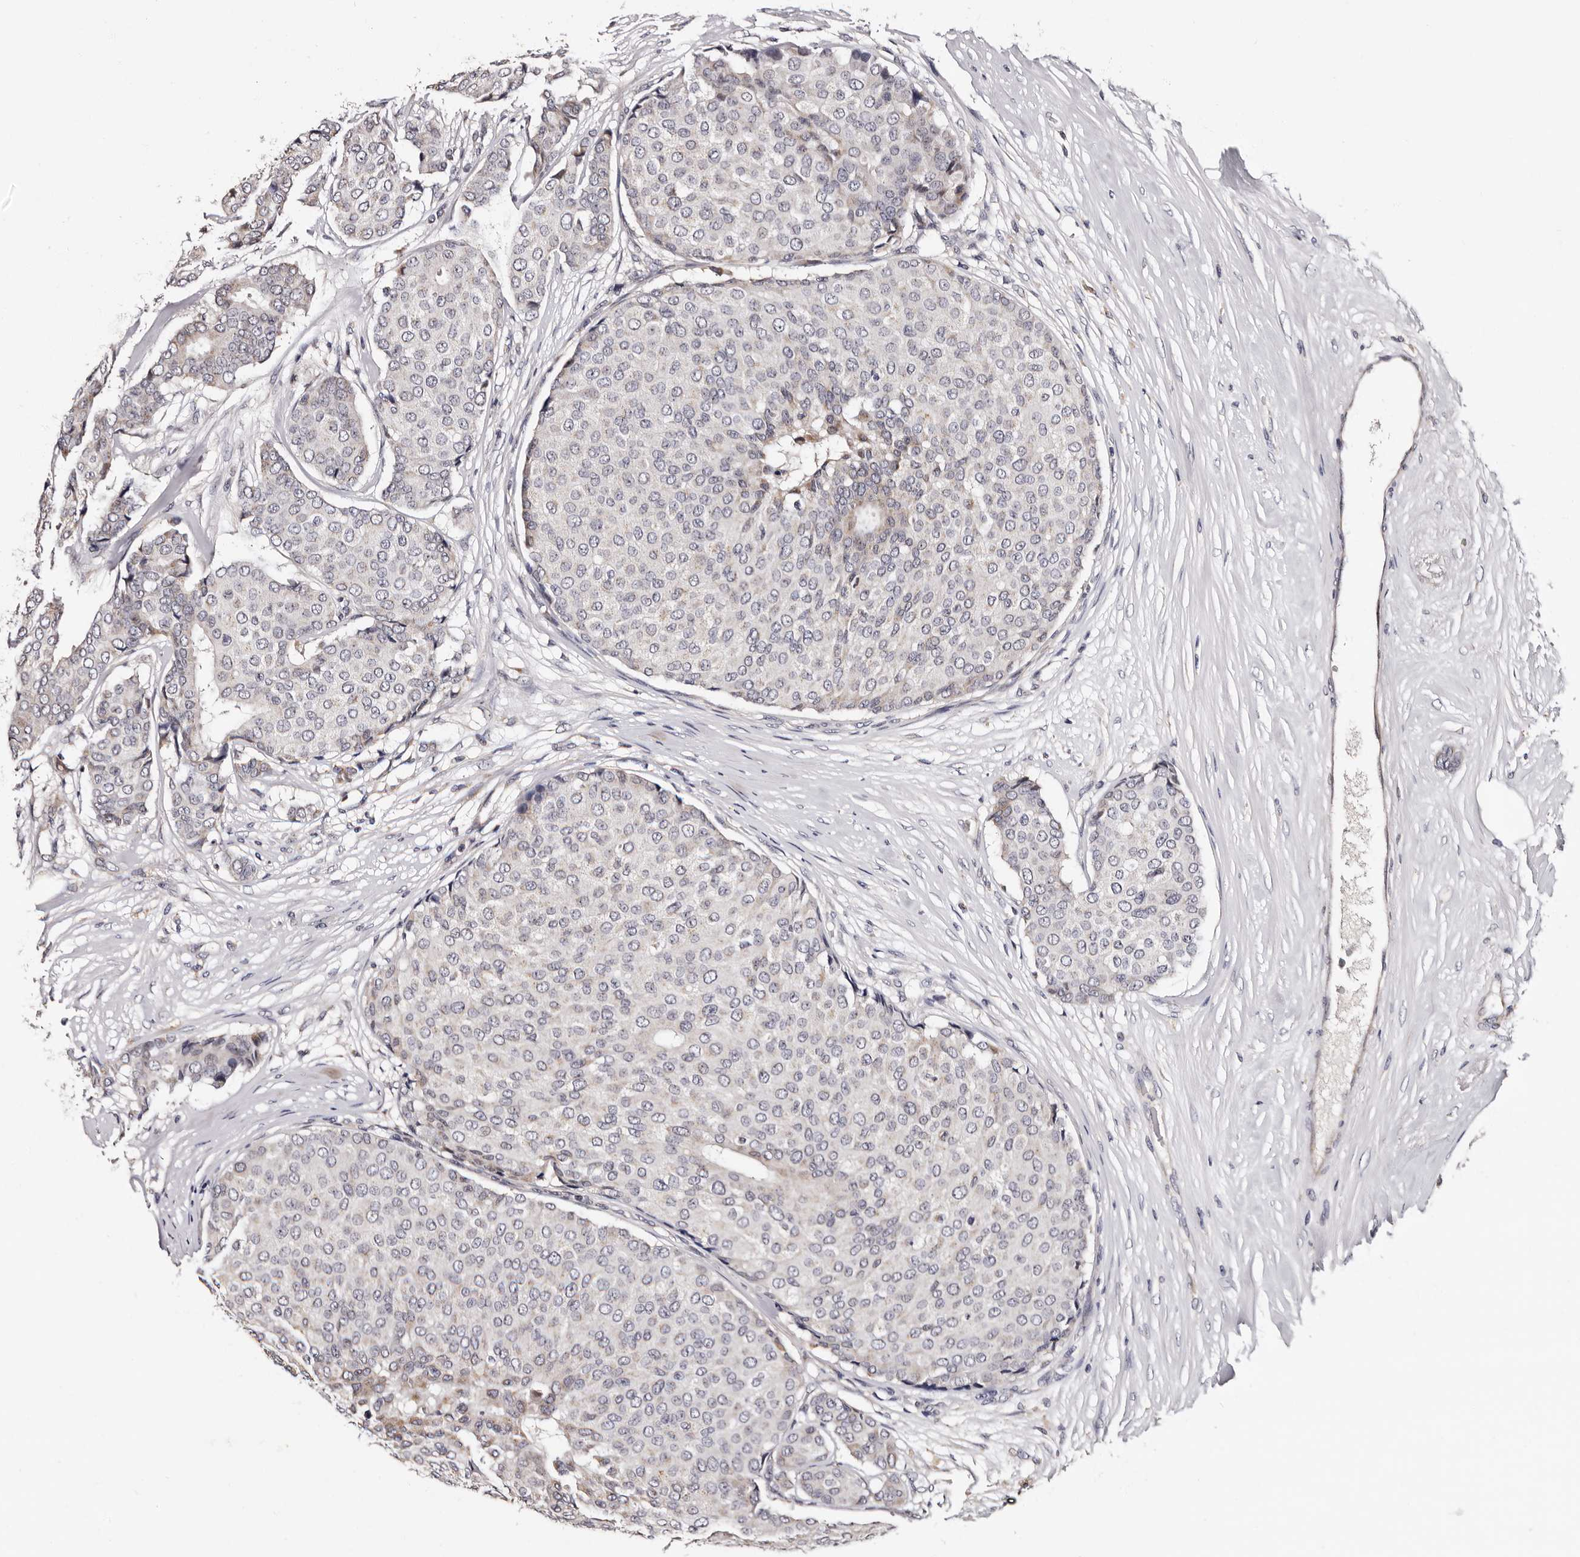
{"staining": {"intensity": "negative", "quantity": "none", "location": "none"}, "tissue": "breast cancer", "cell_type": "Tumor cells", "image_type": "cancer", "snomed": [{"axis": "morphology", "description": "Duct carcinoma"}, {"axis": "topography", "description": "Breast"}], "caption": "High magnification brightfield microscopy of infiltrating ductal carcinoma (breast) stained with DAB (3,3'-diaminobenzidine) (brown) and counterstained with hematoxylin (blue): tumor cells show no significant positivity.", "gene": "TAF4B", "patient": {"sex": "female", "age": 75}}